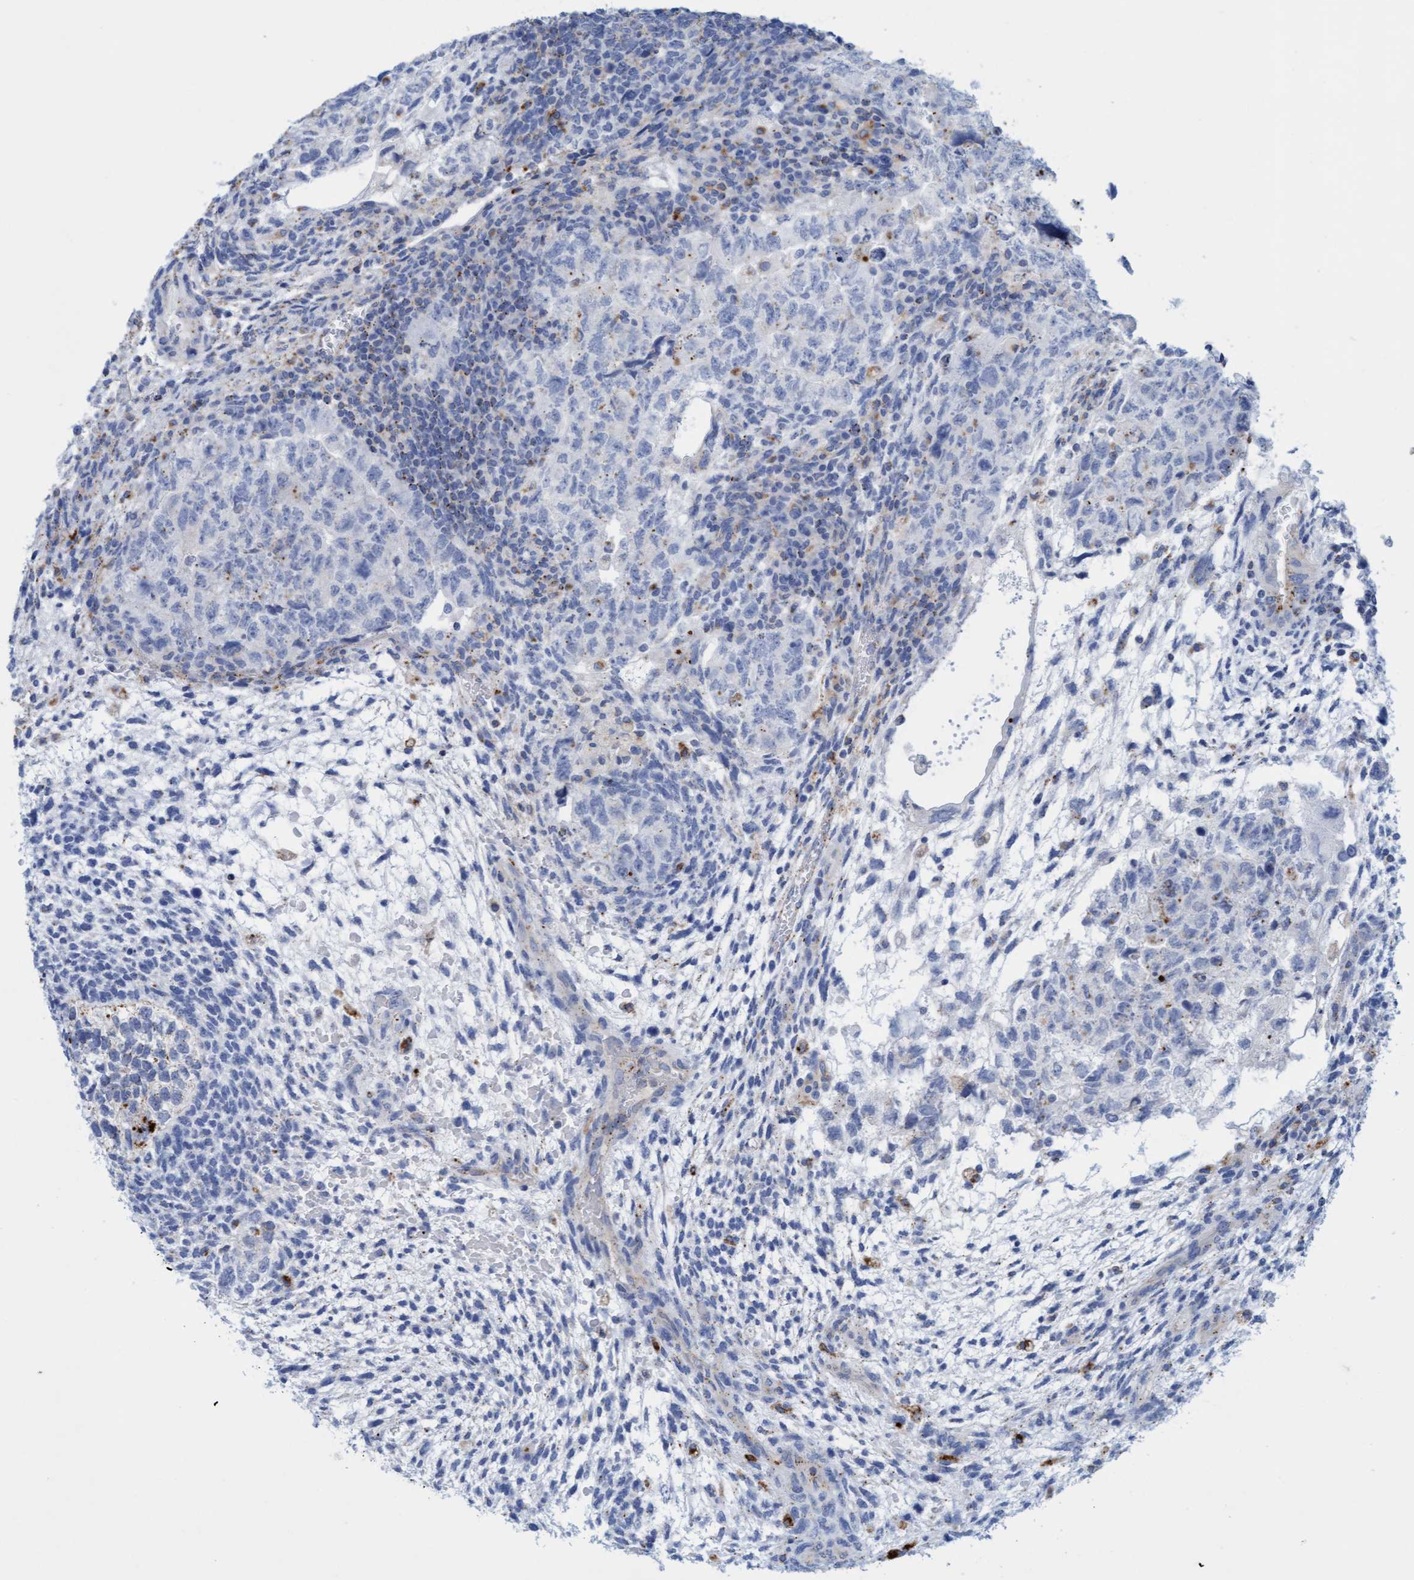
{"staining": {"intensity": "negative", "quantity": "none", "location": "none"}, "tissue": "testis cancer", "cell_type": "Tumor cells", "image_type": "cancer", "snomed": [{"axis": "morphology", "description": "Carcinoma, Embryonal, NOS"}, {"axis": "topography", "description": "Testis"}], "caption": "The micrograph exhibits no staining of tumor cells in embryonal carcinoma (testis).", "gene": "SGSH", "patient": {"sex": "male", "age": 36}}